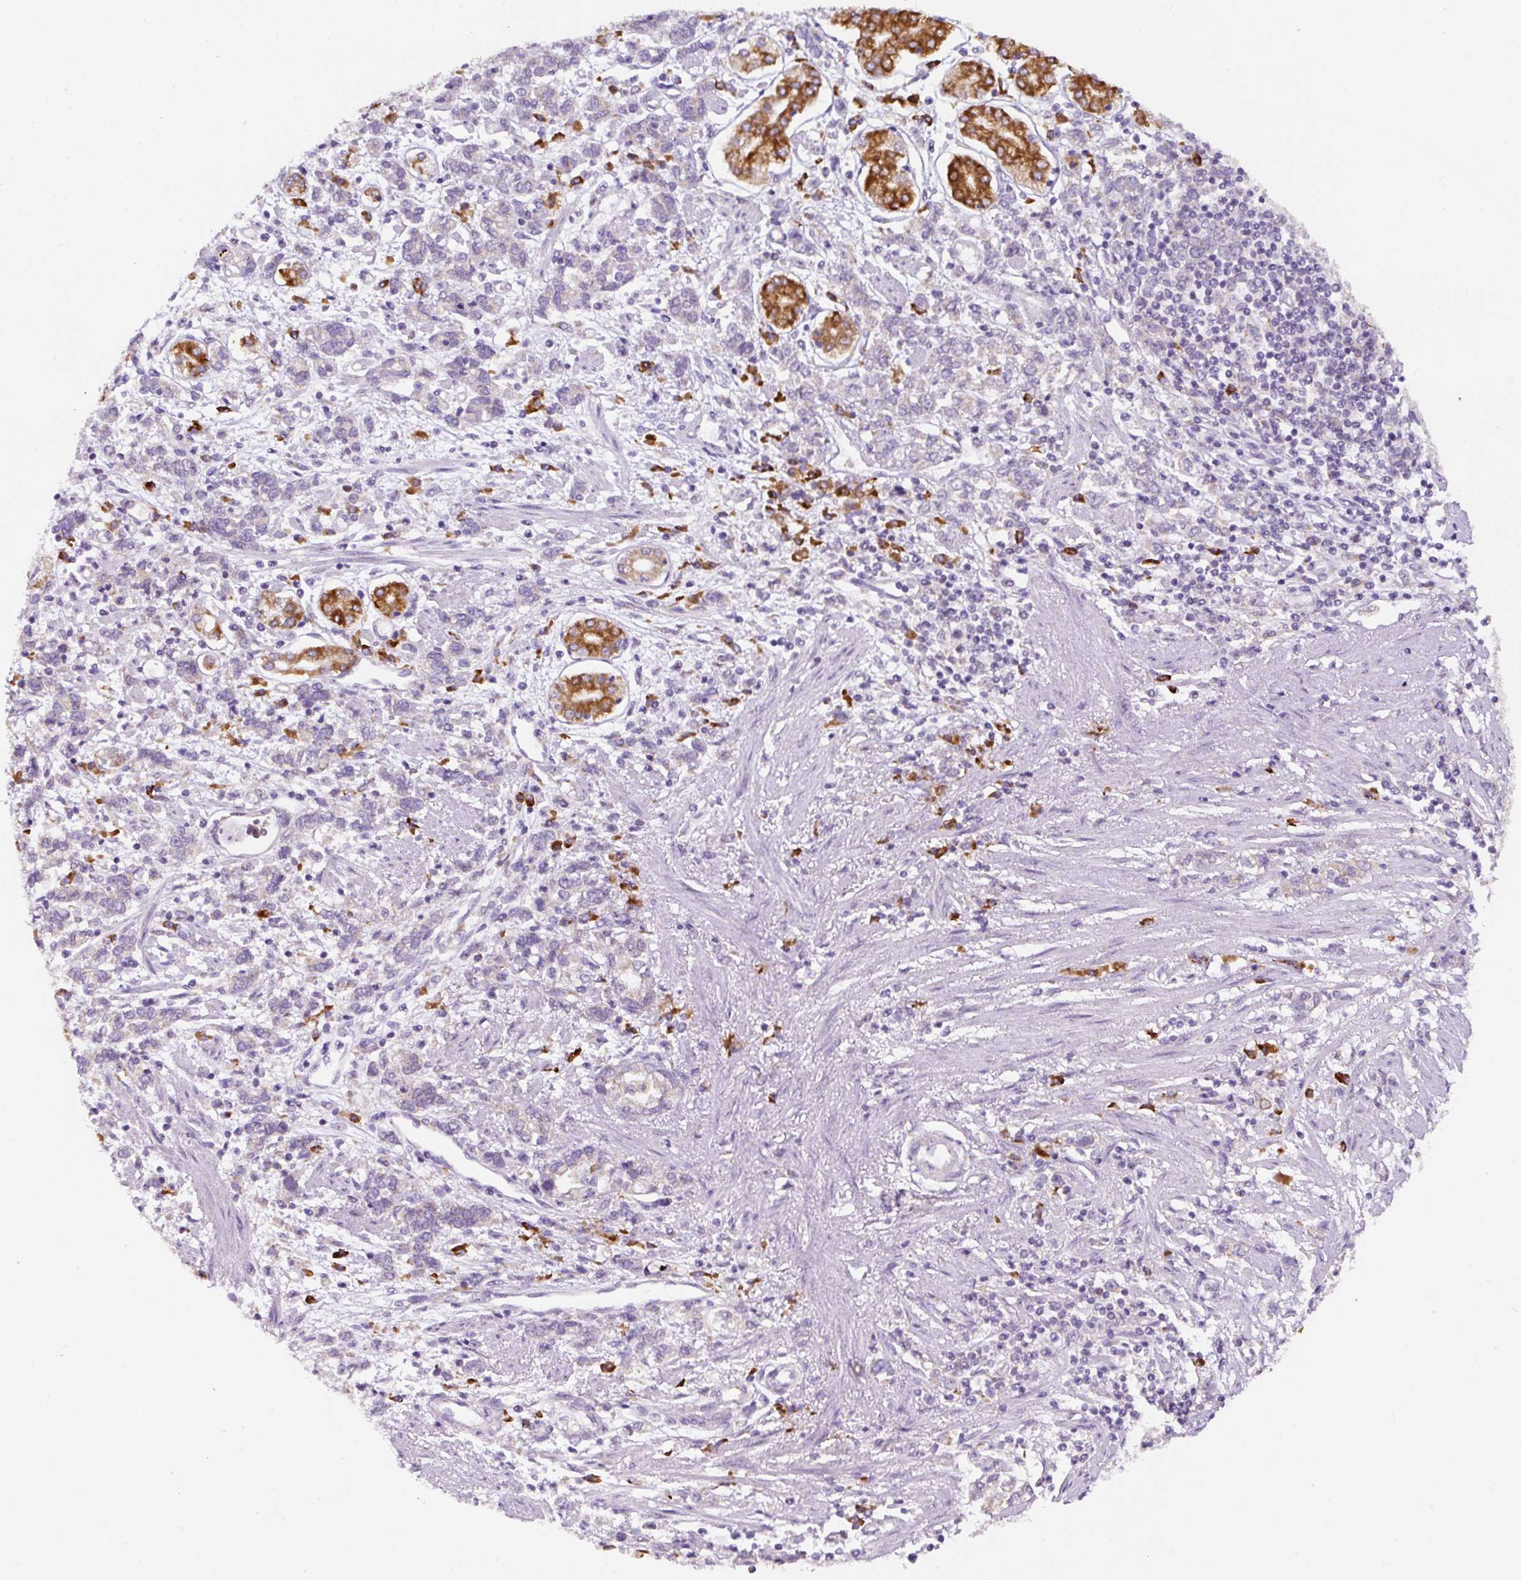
{"staining": {"intensity": "negative", "quantity": "none", "location": "none"}, "tissue": "stomach cancer", "cell_type": "Tumor cells", "image_type": "cancer", "snomed": [{"axis": "morphology", "description": "Adenocarcinoma, NOS"}, {"axis": "topography", "description": "Stomach"}], "caption": "IHC of stomach cancer (adenocarcinoma) reveals no staining in tumor cells.", "gene": "DDOST", "patient": {"sex": "female", "age": 76}}